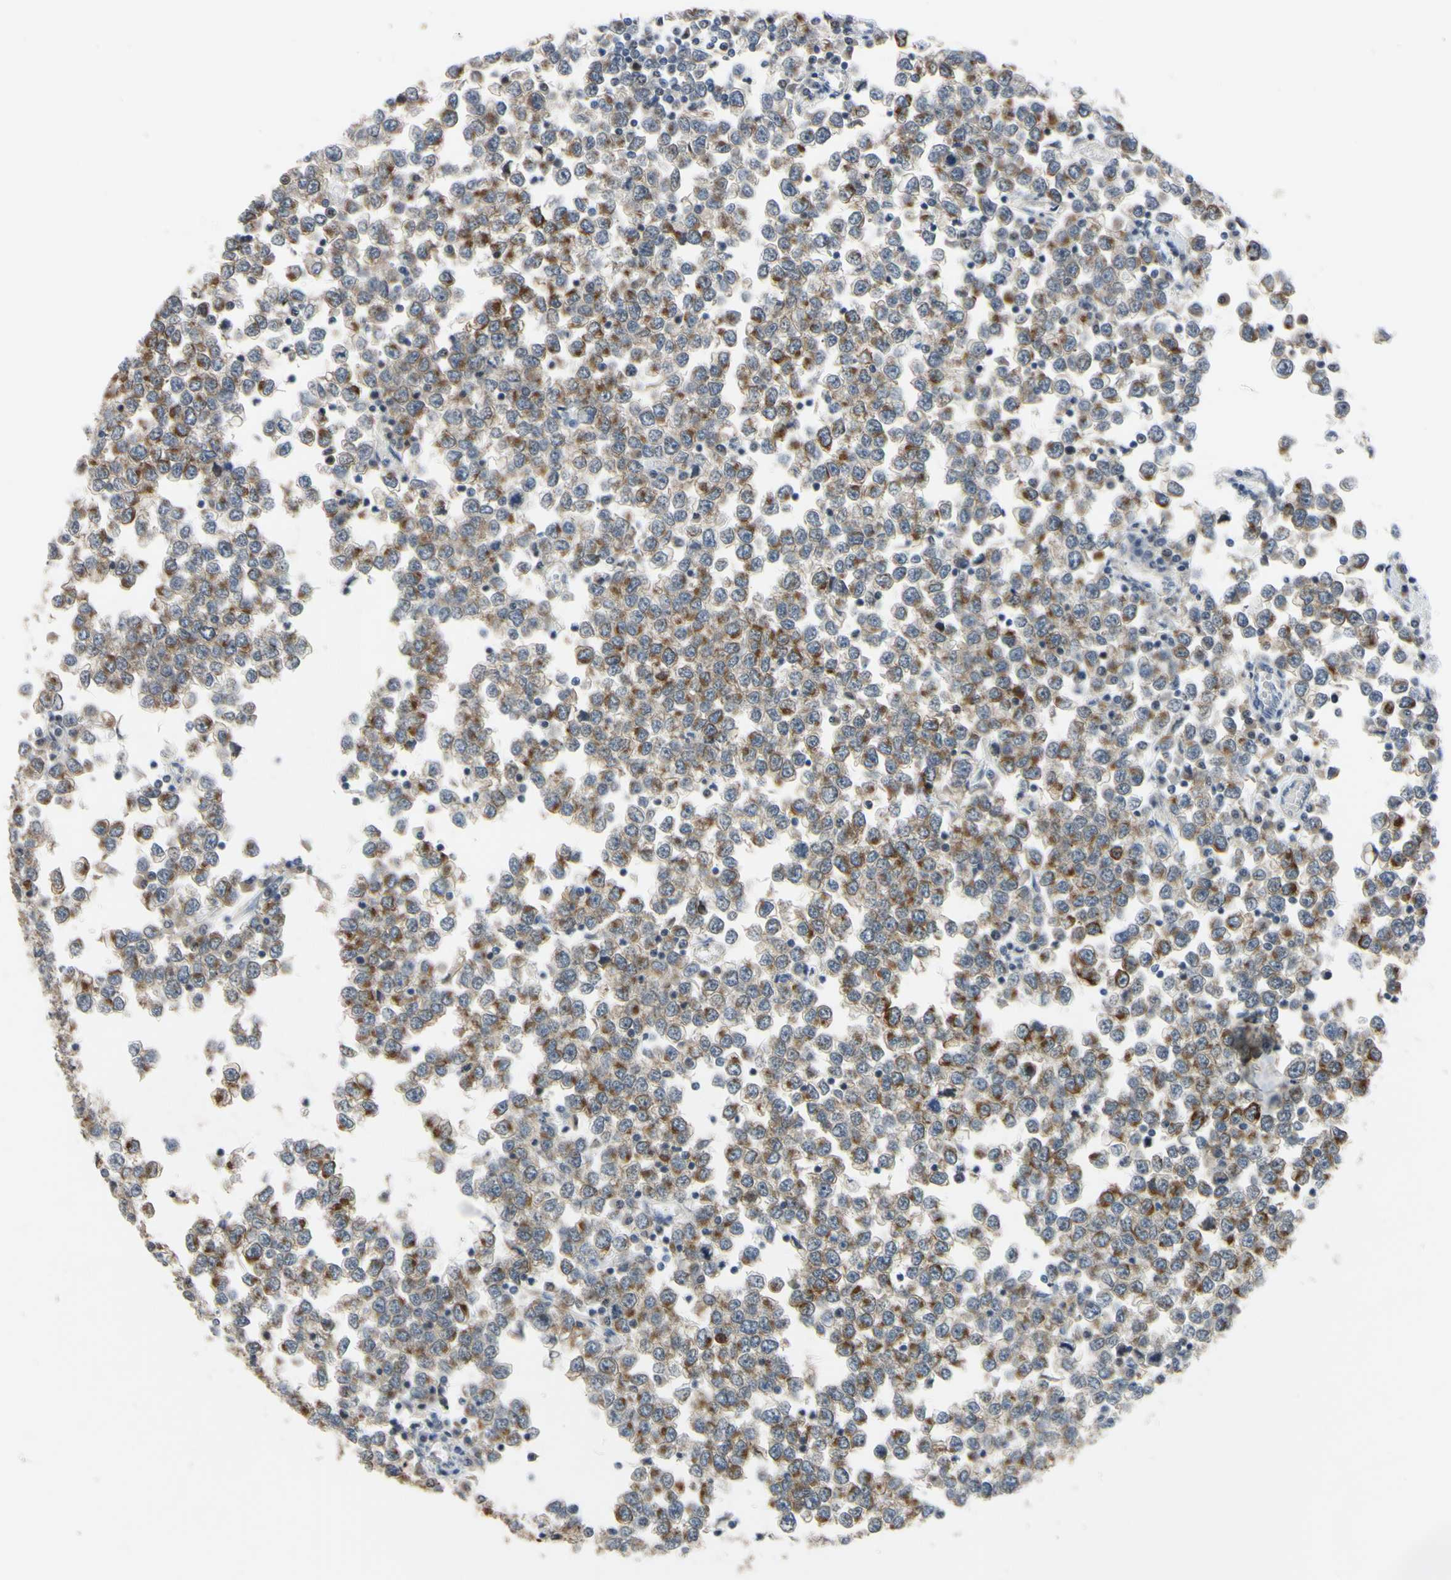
{"staining": {"intensity": "moderate", "quantity": "<25%", "location": "cytoplasmic/membranous"}, "tissue": "testis cancer", "cell_type": "Tumor cells", "image_type": "cancer", "snomed": [{"axis": "morphology", "description": "Seminoma, NOS"}, {"axis": "topography", "description": "Testis"}], "caption": "Testis seminoma tissue exhibits moderate cytoplasmic/membranous positivity in about <25% of tumor cells, visualized by immunohistochemistry.", "gene": "LHX9", "patient": {"sex": "male", "age": 65}}